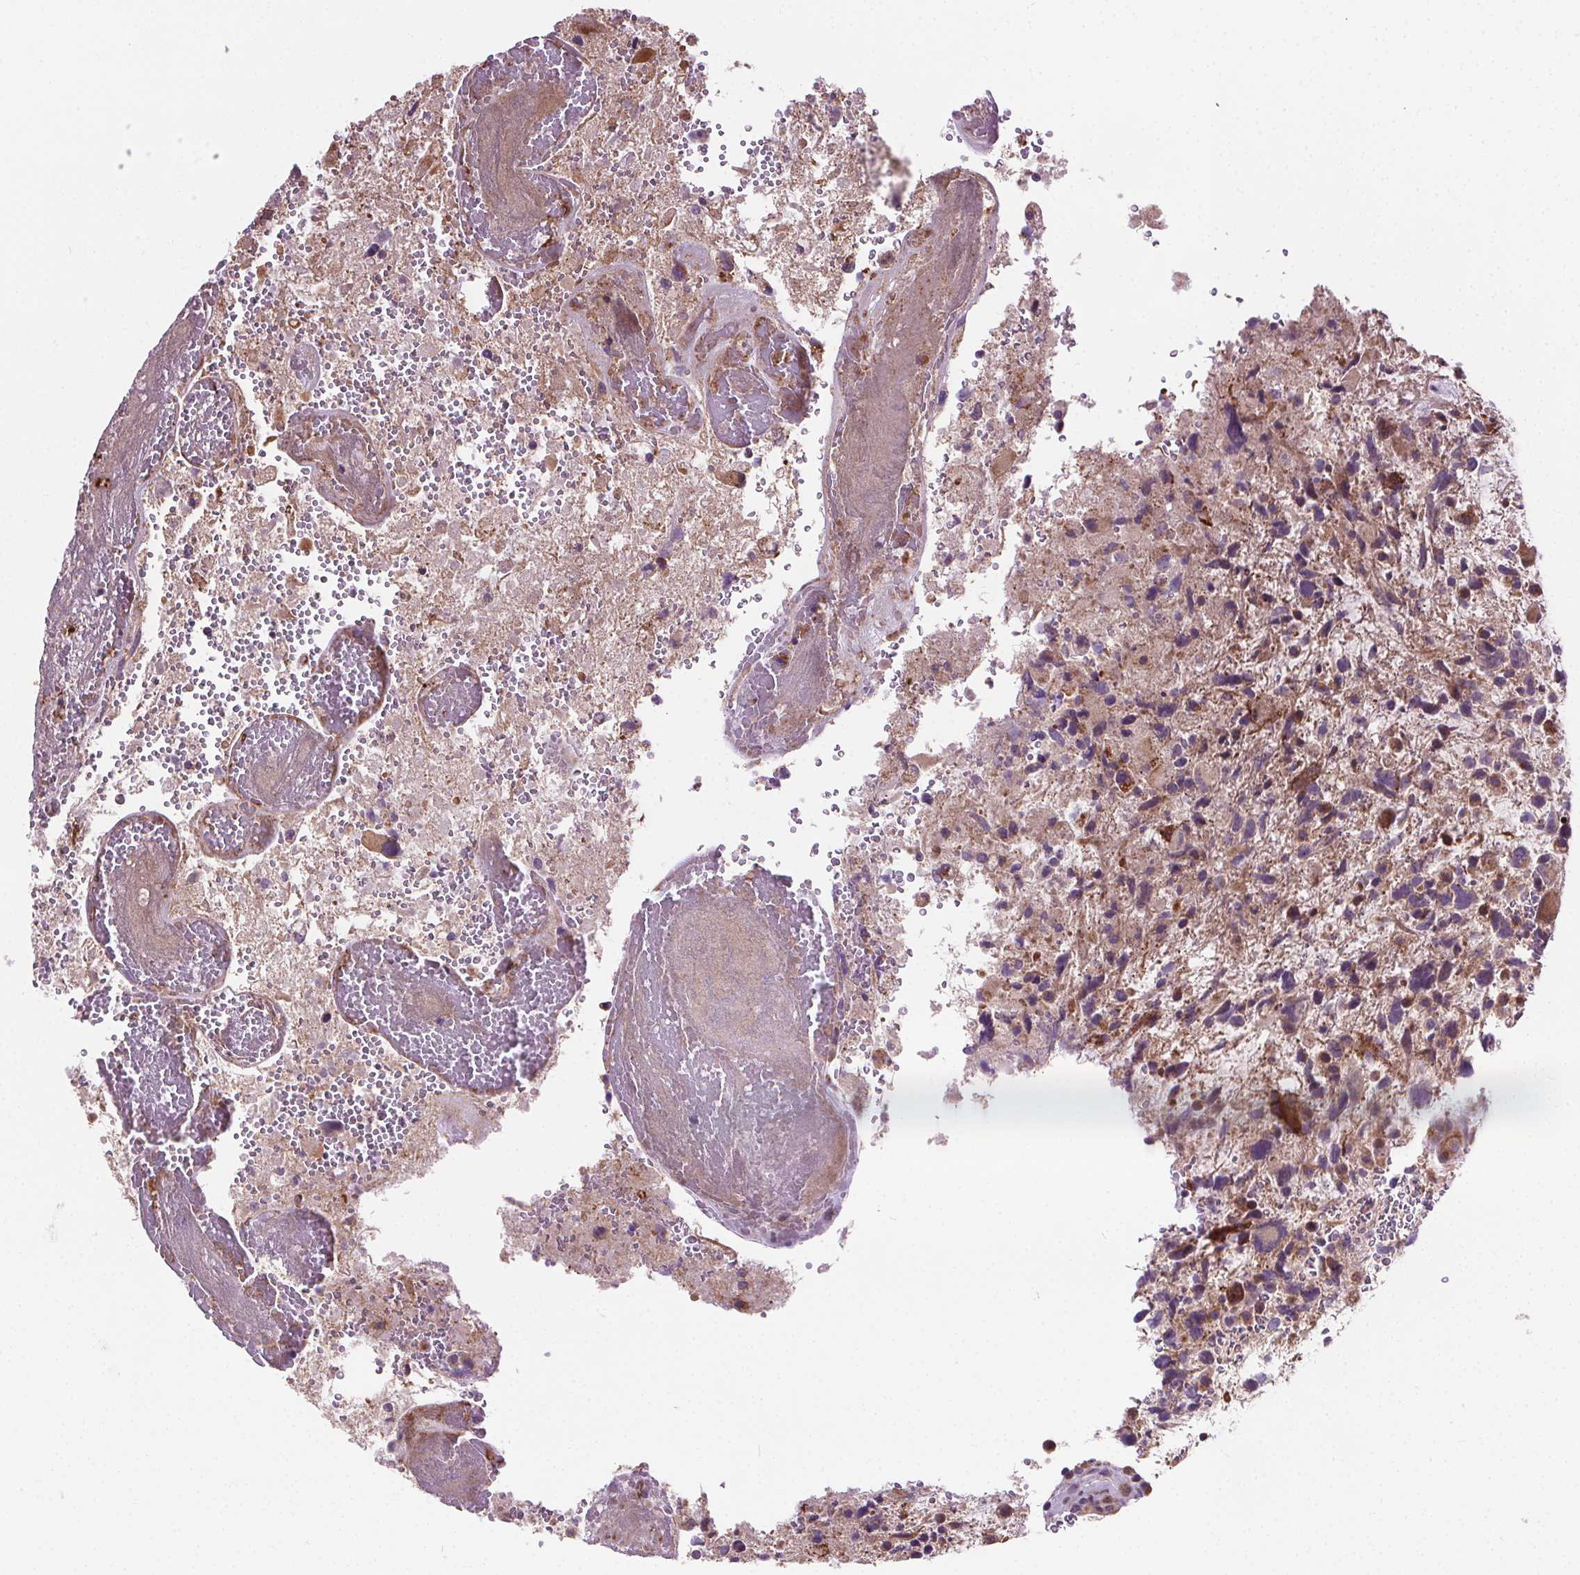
{"staining": {"intensity": "moderate", "quantity": "<25%", "location": "cytoplasmic/membranous"}, "tissue": "glioma", "cell_type": "Tumor cells", "image_type": "cancer", "snomed": [{"axis": "morphology", "description": "Glioma, malignant, High grade"}, {"axis": "topography", "description": "Brain"}], "caption": "Protein analysis of glioma tissue exhibits moderate cytoplasmic/membranous positivity in approximately <25% of tumor cells.", "gene": "GOLT1B", "patient": {"sex": "female", "age": 71}}